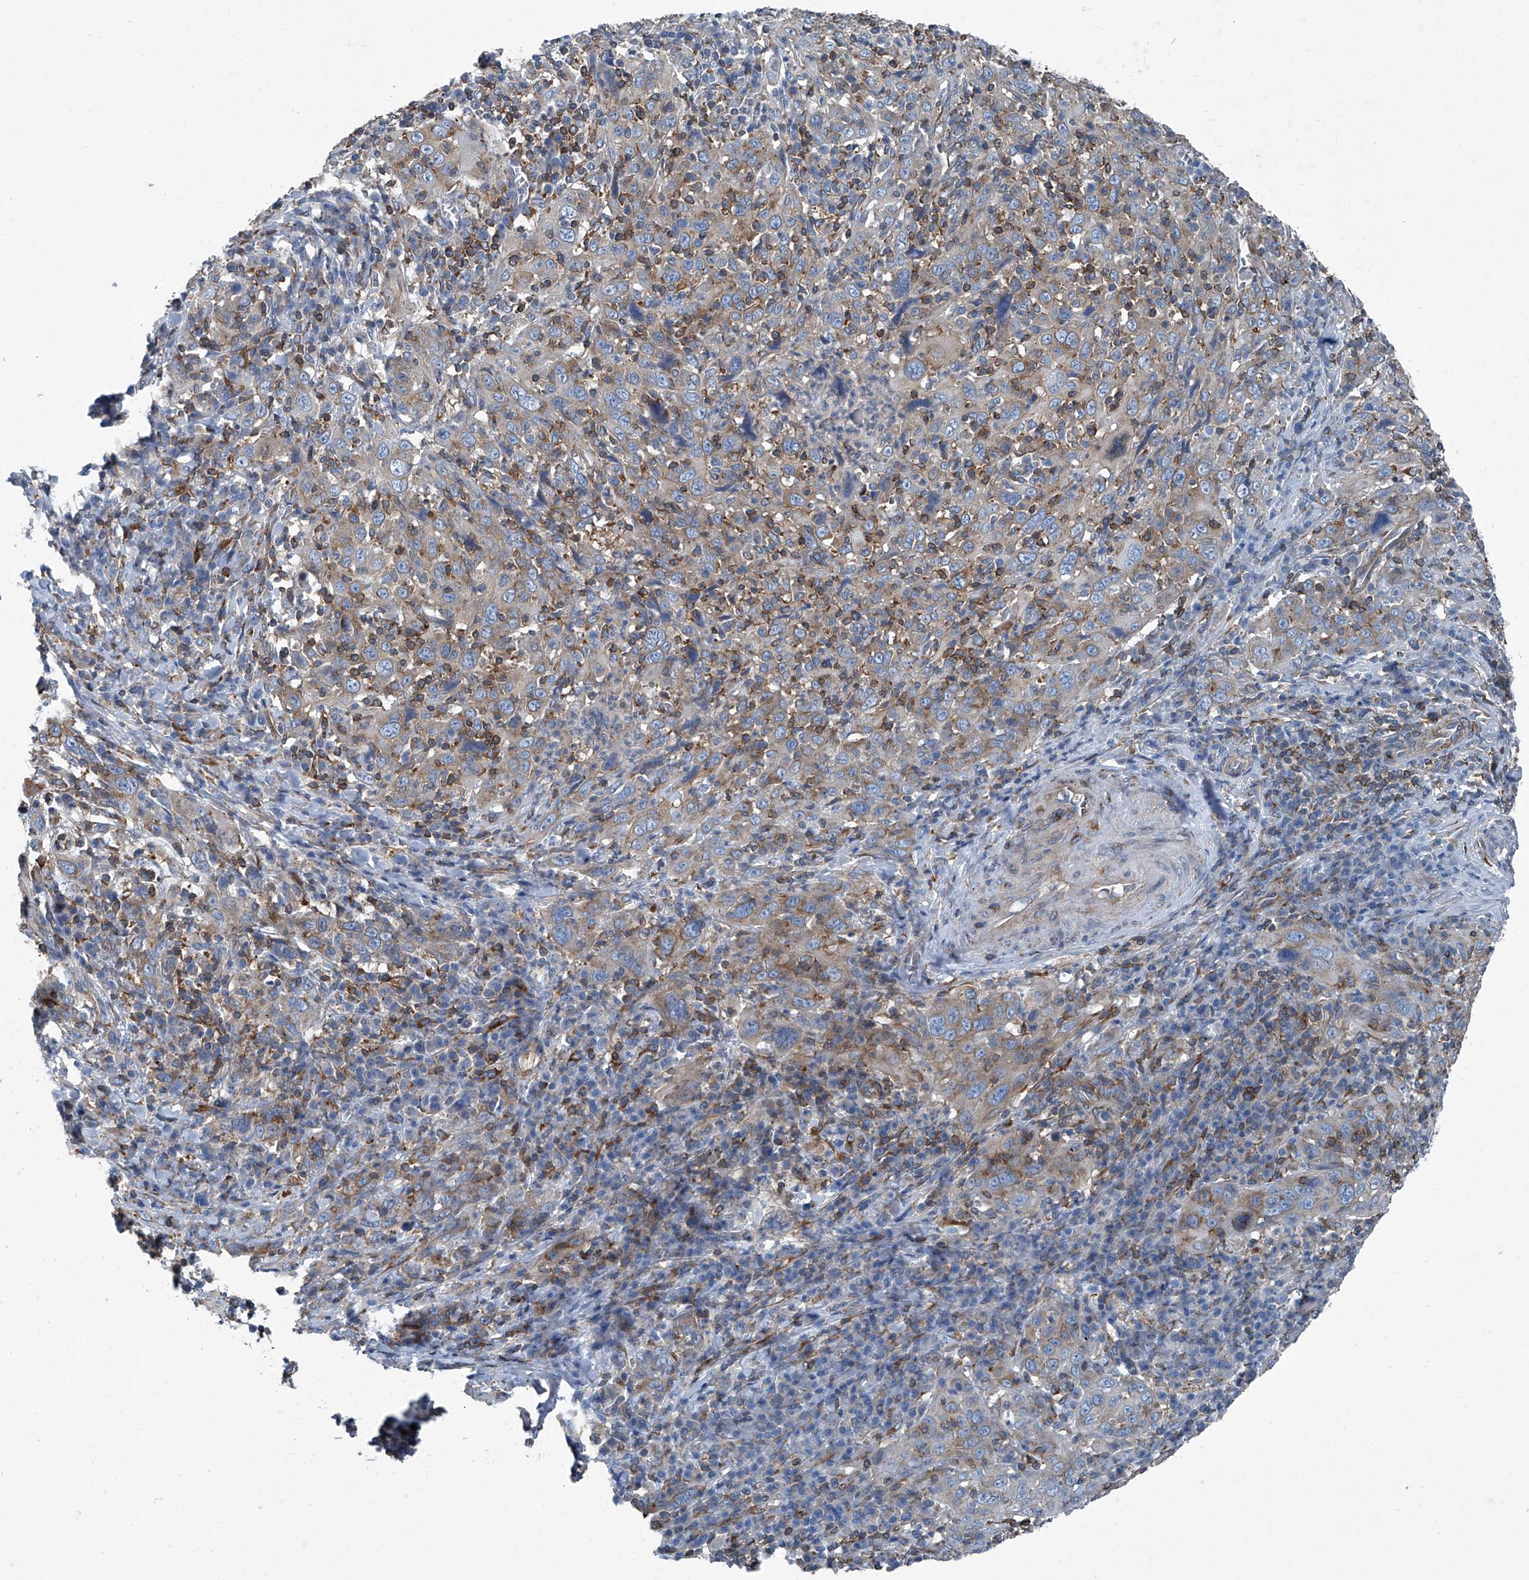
{"staining": {"intensity": "weak", "quantity": "<25%", "location": "cytoplasmic/membranous"}, "tissue": "cervical cancer", "cell_type": "Tumor cells", "image_type": "cancer", "snomed": [{"axis": "morphology", "description": "Squamous cell carcinoma, NOS"}, {"axis": "topography", "description": "Cervix"}], "caption": "Human cervical cancer stained for a protein using immunohistochemistry (IHC) demonstrates no expression in tumor cells.", "gene": "SEPTIN7", "patient": {"sex": "female", "age": 46}}